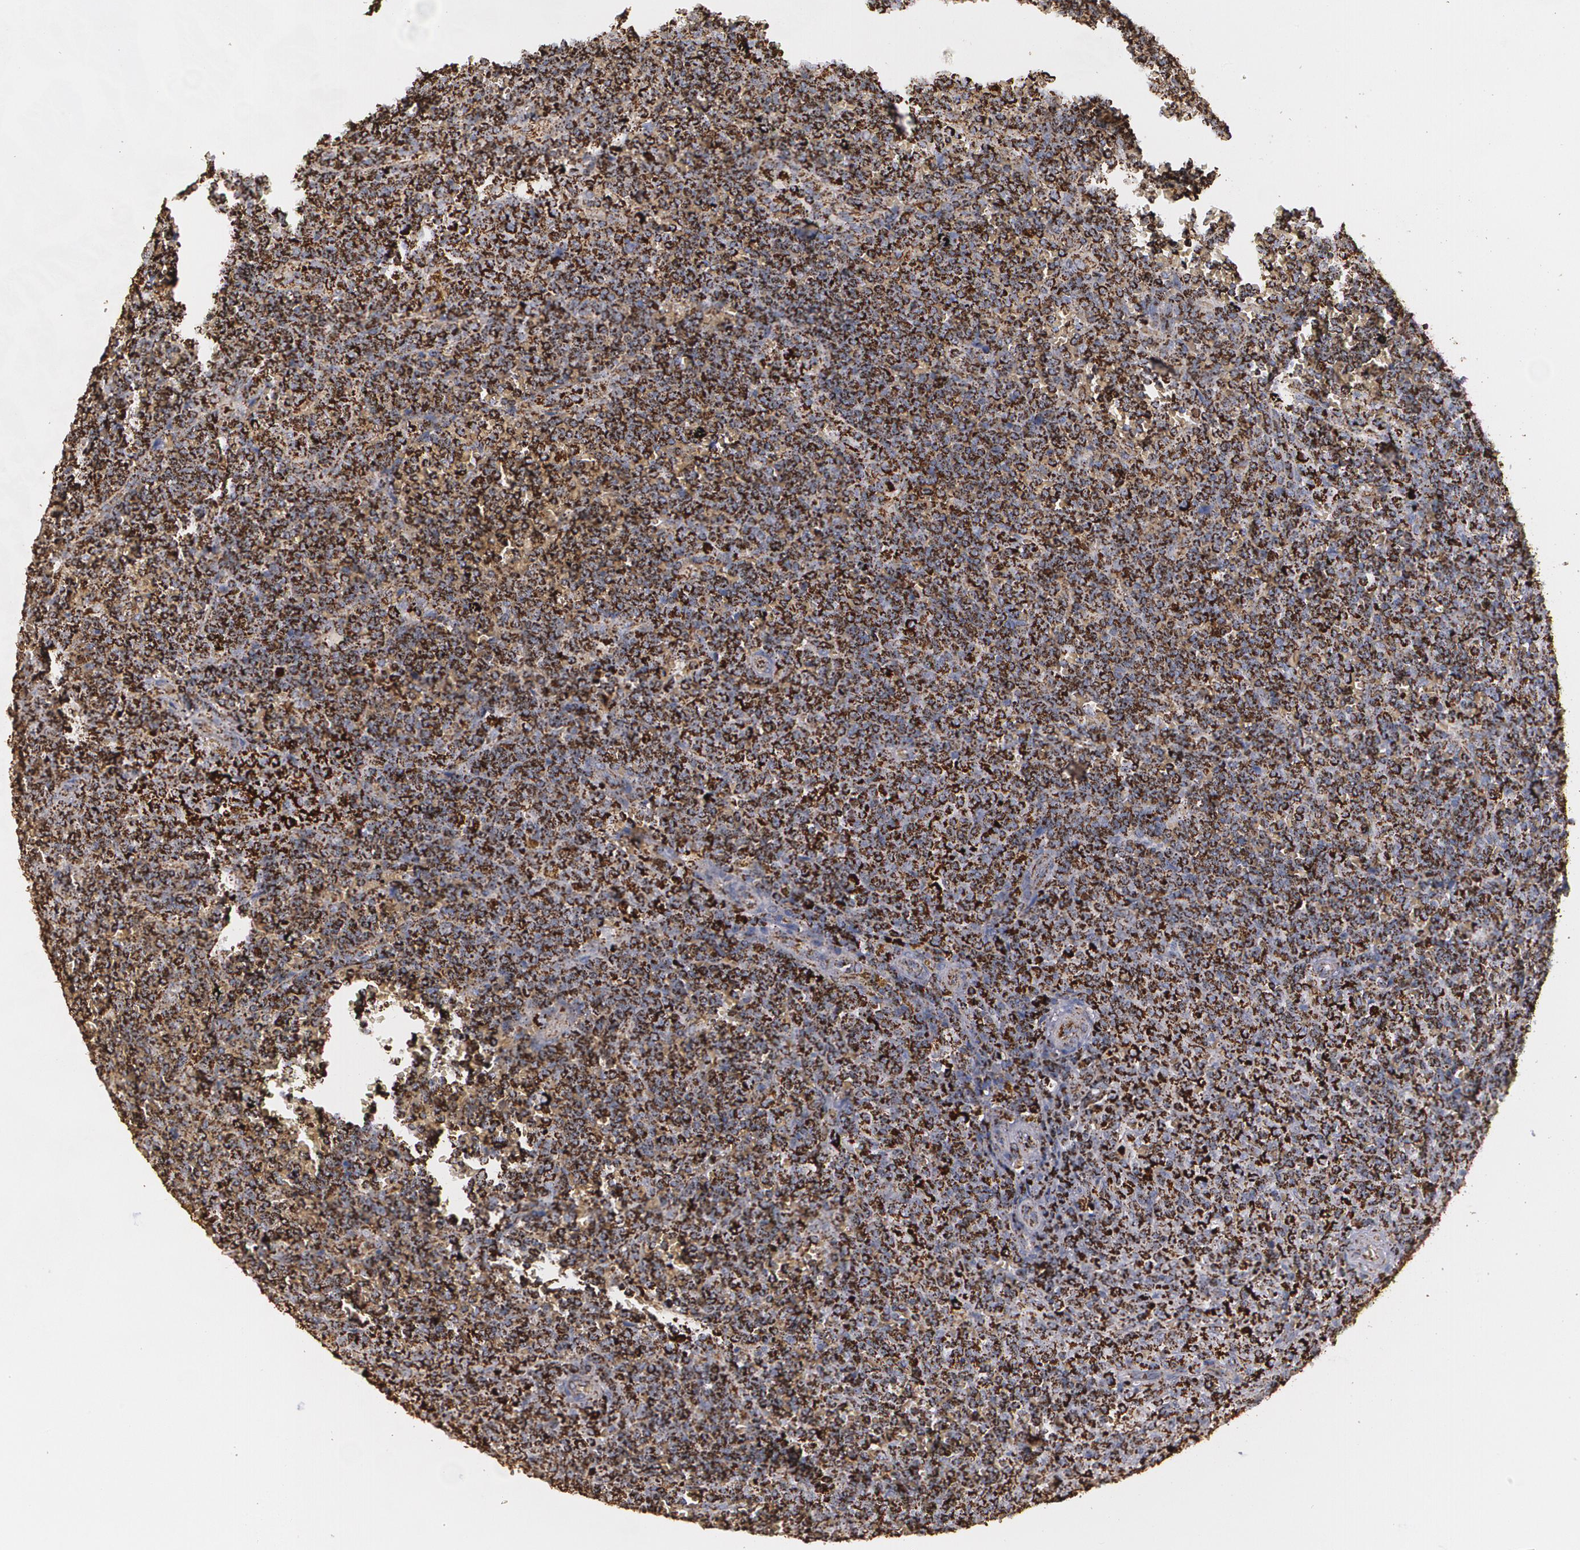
{"staining": {"intensity": "strong", "quantity": ">75%", "location": "cytoplasmic/membranous"}, "tissue": "lymphoma", "cell_type": "Tumor cells", "image_type": "cancer", "snomed": [{"axis": "morphology", "description": "Malignant lymphoma, non-Hodgkin's type, Low grade"}, {"axis": "topography", "description": "Spleen"}], "caption": "Malignant lymphoma, non-Hodgkin's type (low-grade) was stained to show a protein in brown. There is high levels of strong cytoplasmic/membranous expression in approximately >75% of tumor cells.", "gene": "HSPD1", "patient": {"sex": "male", "age": 80}}